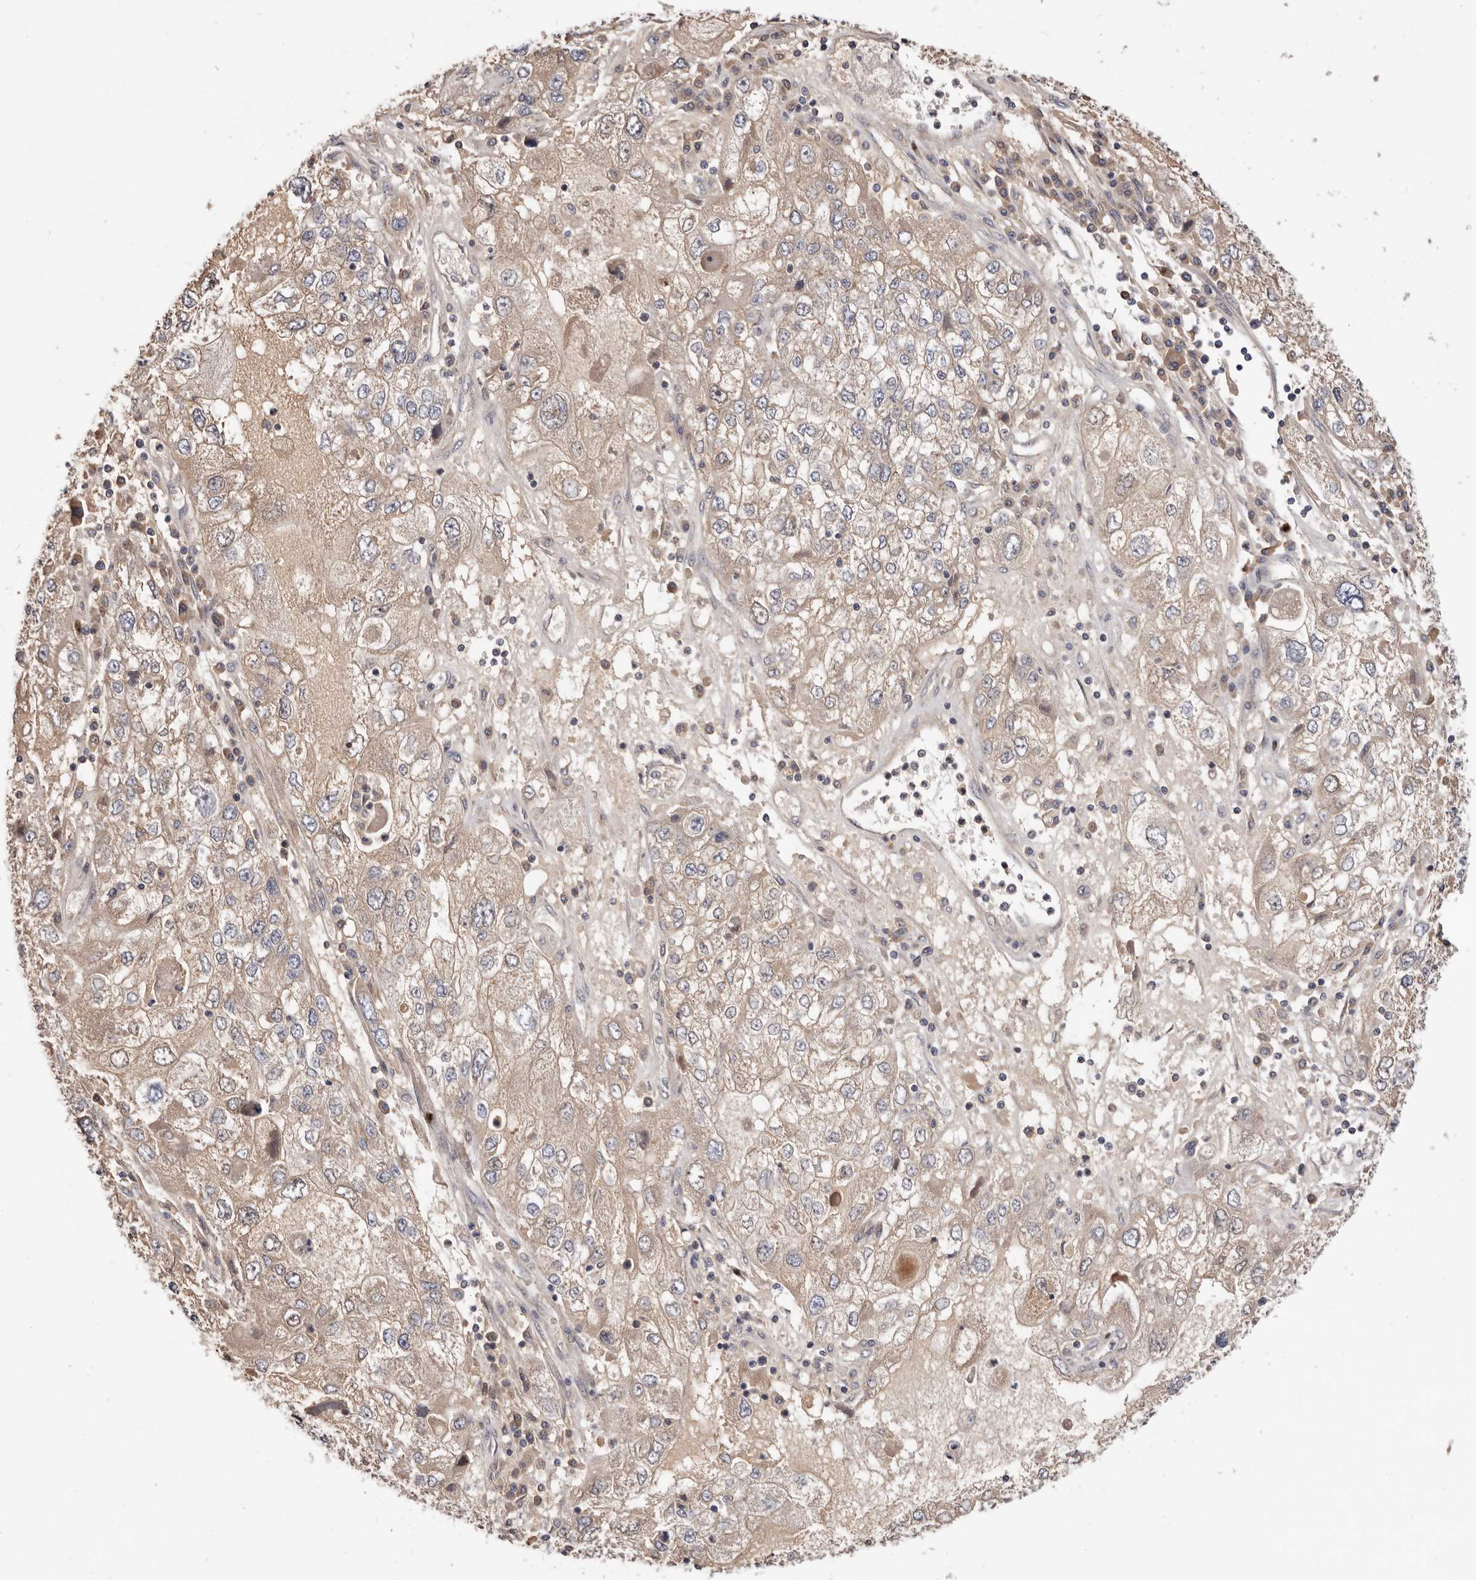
{"staining": {"intensity": "weak", "quantity": "25%-75%", "location": "cytoplasmic/membranous"}, "tissue": "endometrial cancer", "cell_type": "Tumor cells", "image_type": "cancer", "snomed": [{"axis": "morphology", "description": "Adenocarcinoma, NOS"}, {"axis": "topography", "description": "Endometrium"}], "caption": "A low amount of weak cytoplasmic/membranous staining is identified in about 25%-75% of tumor cells in adenocarcinoma (endometrial) tissue.", "gene": "DOP1A", "patient": {"sex": "female", "age": 49}}